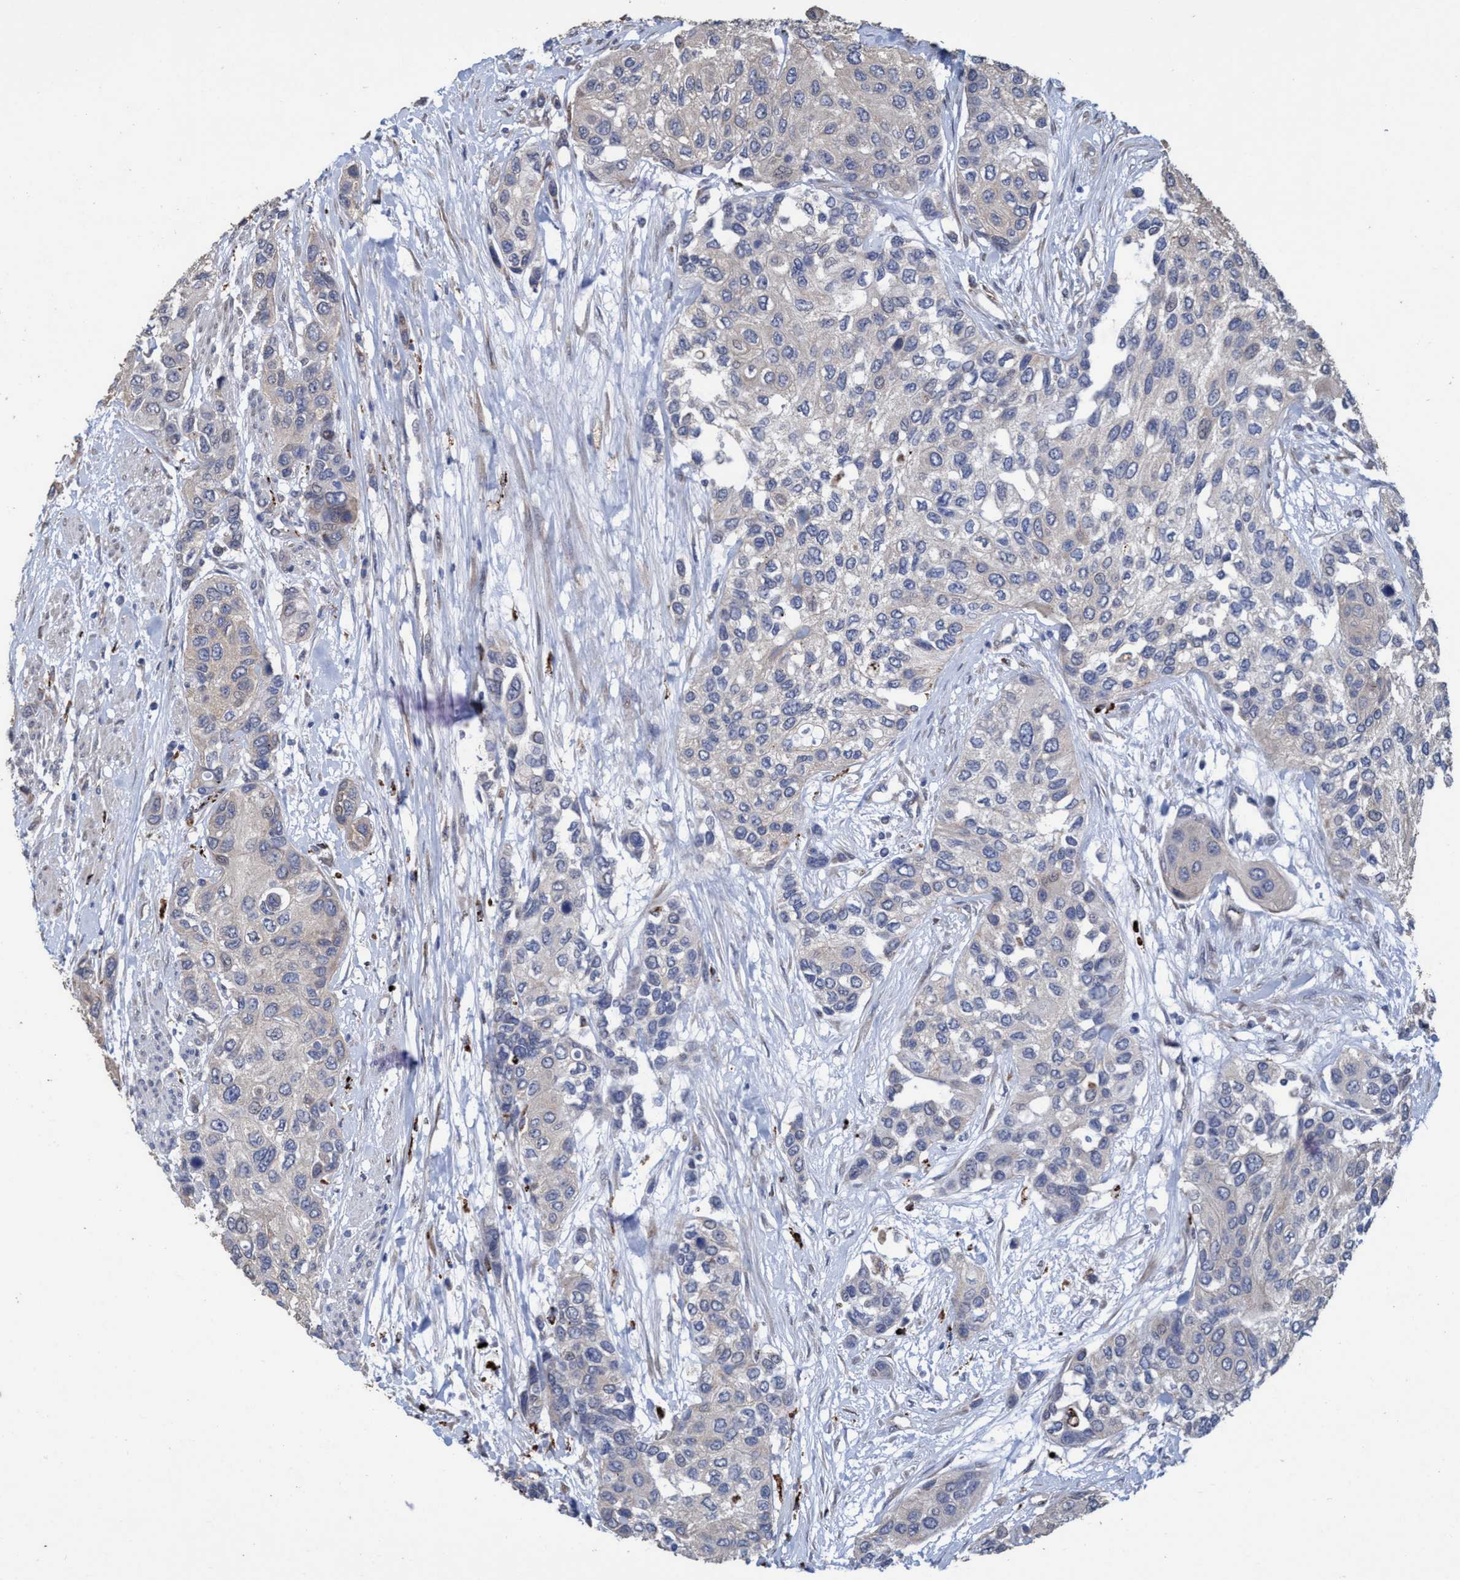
{"staining": {"intensity": "negative", "quantity": "none", "location": "none"}, "tissue": "urothelial cancer", "cell_type": "Tumor cells", "image_type": "cancer", "snomed": [{"axis": "morphology", "description": "Urothelial carcinoma, High grade"}, {"axis": "topography", "description": "Urinary bladder"}], "caption": "High power microscopy image of an immunohistochemistry image of urothelial cancer, revealing no significant positivity in tumor cells. (DAB immunohistochemistry with hematoxylin counter stain).", "gene": "BBS9", "patient": {"sex": "female", "age": 56}}